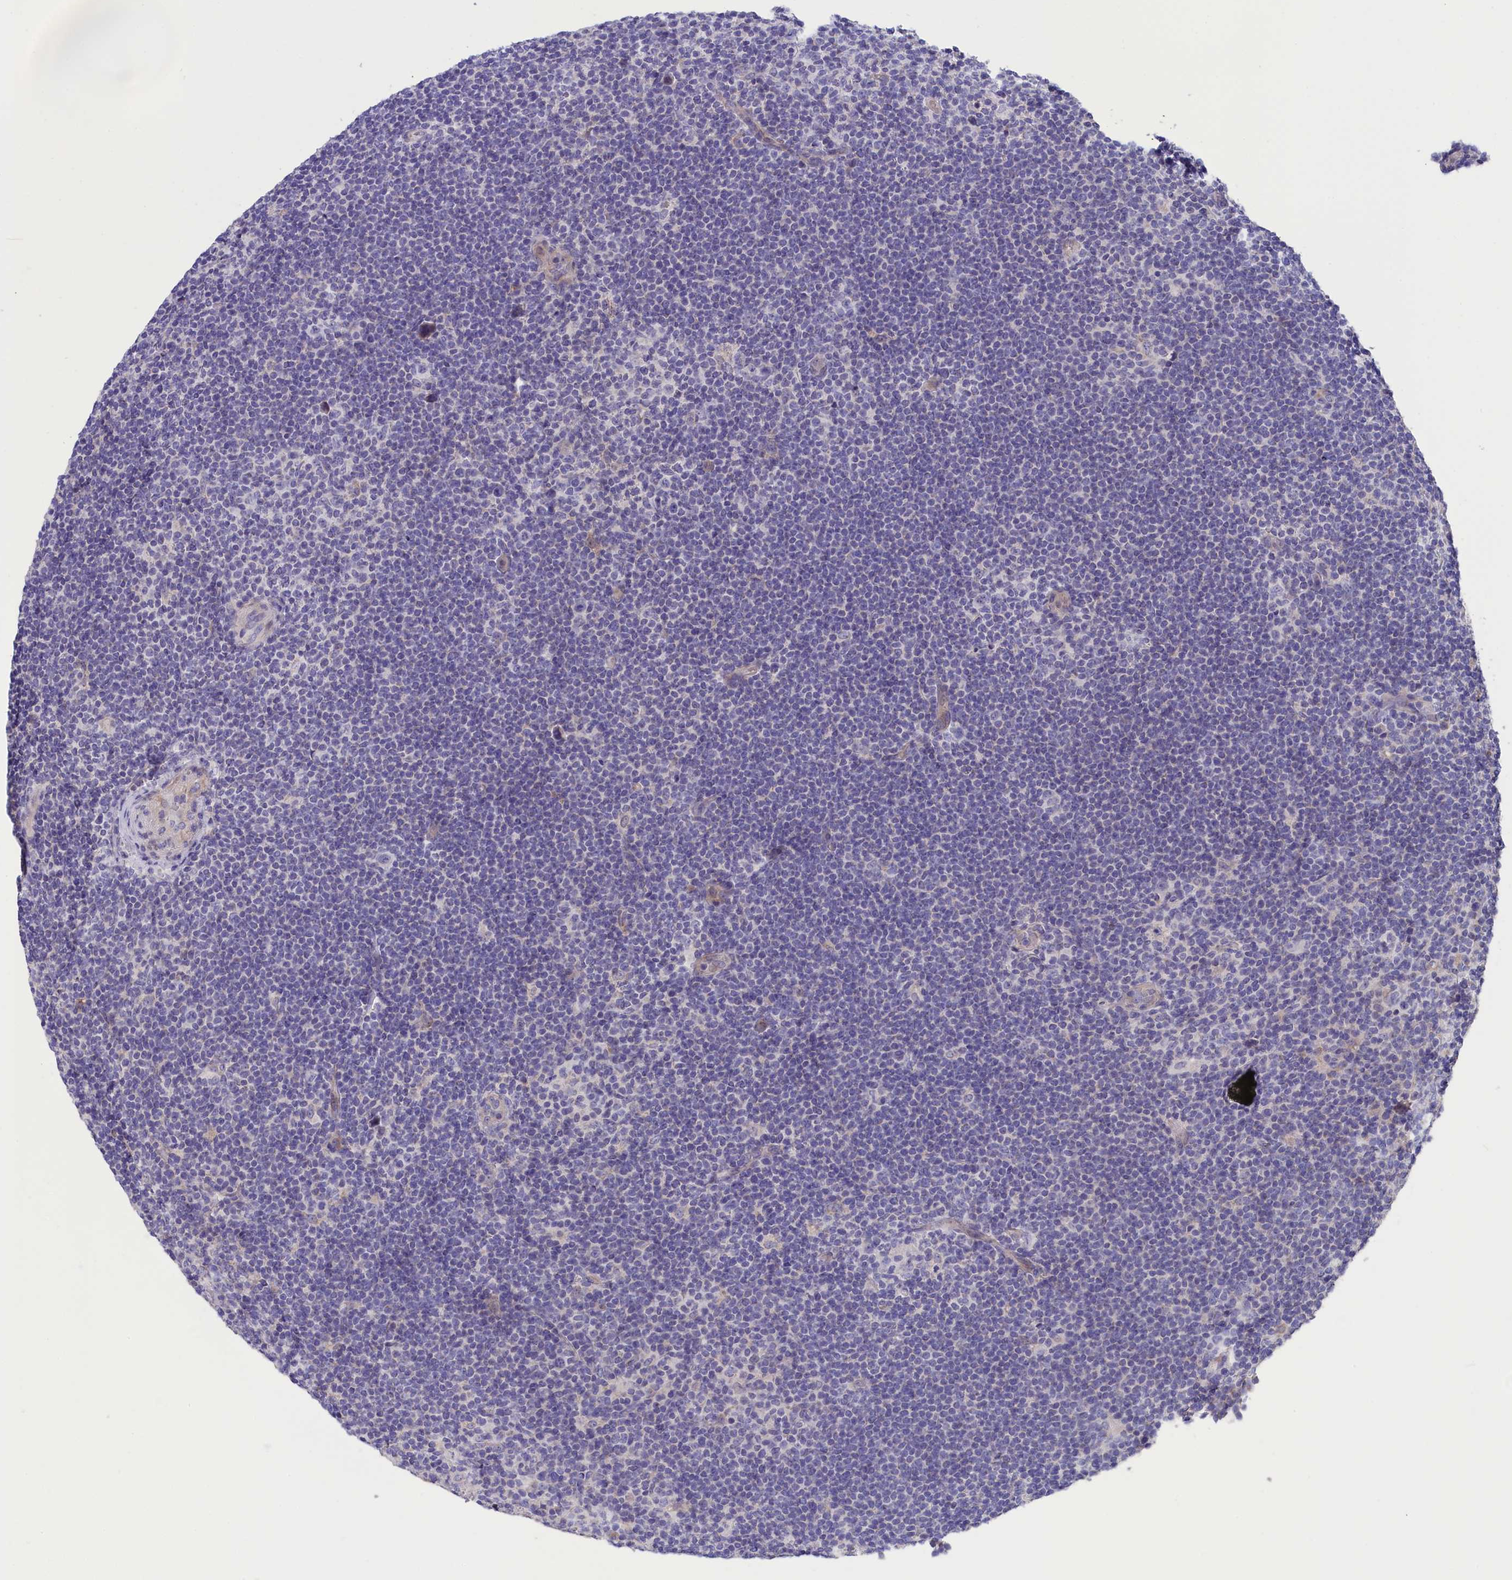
{"staining": {"intensity": "negative", "quantity": "none", "location": "none"}, "tissue": "lymphoma", "cell_type": "Tumor cells", "image_type": "cancer", "snomed": [{"axis": "morphology", "description": "Hodgkin's disease, NOS"}, {"axis": "topography", "description": "Lymph node"}], "caption": "Tumor cells are negative for brown protein staining in lymphoma.", "gene": "CYP2U1", "patient": {"sex": "female", "age": 57}}